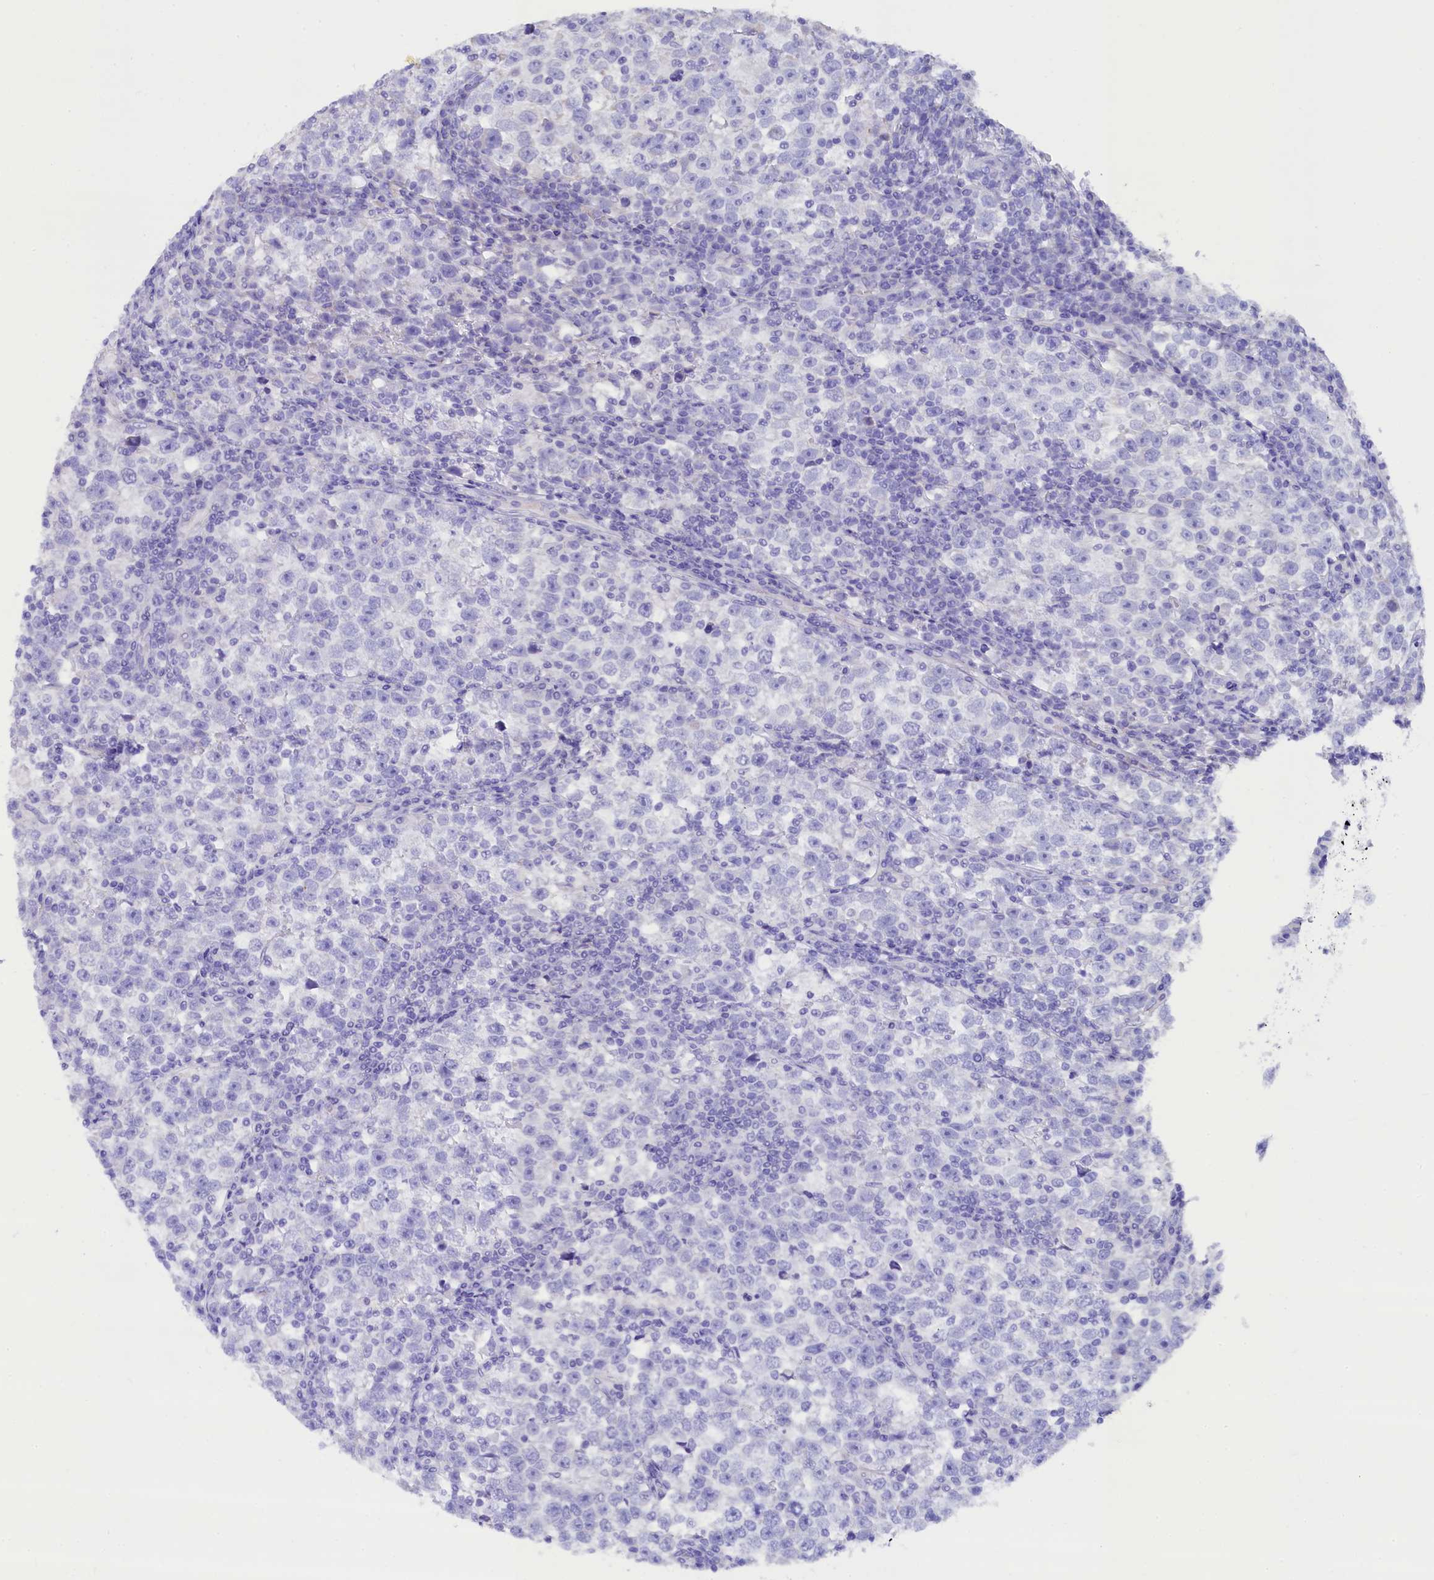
{"staining": {"intensity": "negative", "quantity": "none", "location": "none"}, "tissue": "testis cancer", "cell_type": "Tumor cells", "image_type": "cancer", "snomed": [{"axis": "morphology", "description": "Normal tissue, NOS"}, {"axis": "morphology", "description": "Seminoma, NOS"}, {"axis": "topography", "description": "Testis"}], "caption": "An immunohistochemistry histopathology image of testis cancer is shown. There is no staining in tumor cells of testis cancer.", "gene": "RBP3", "patient": {"sex": "male", "age": 43}}